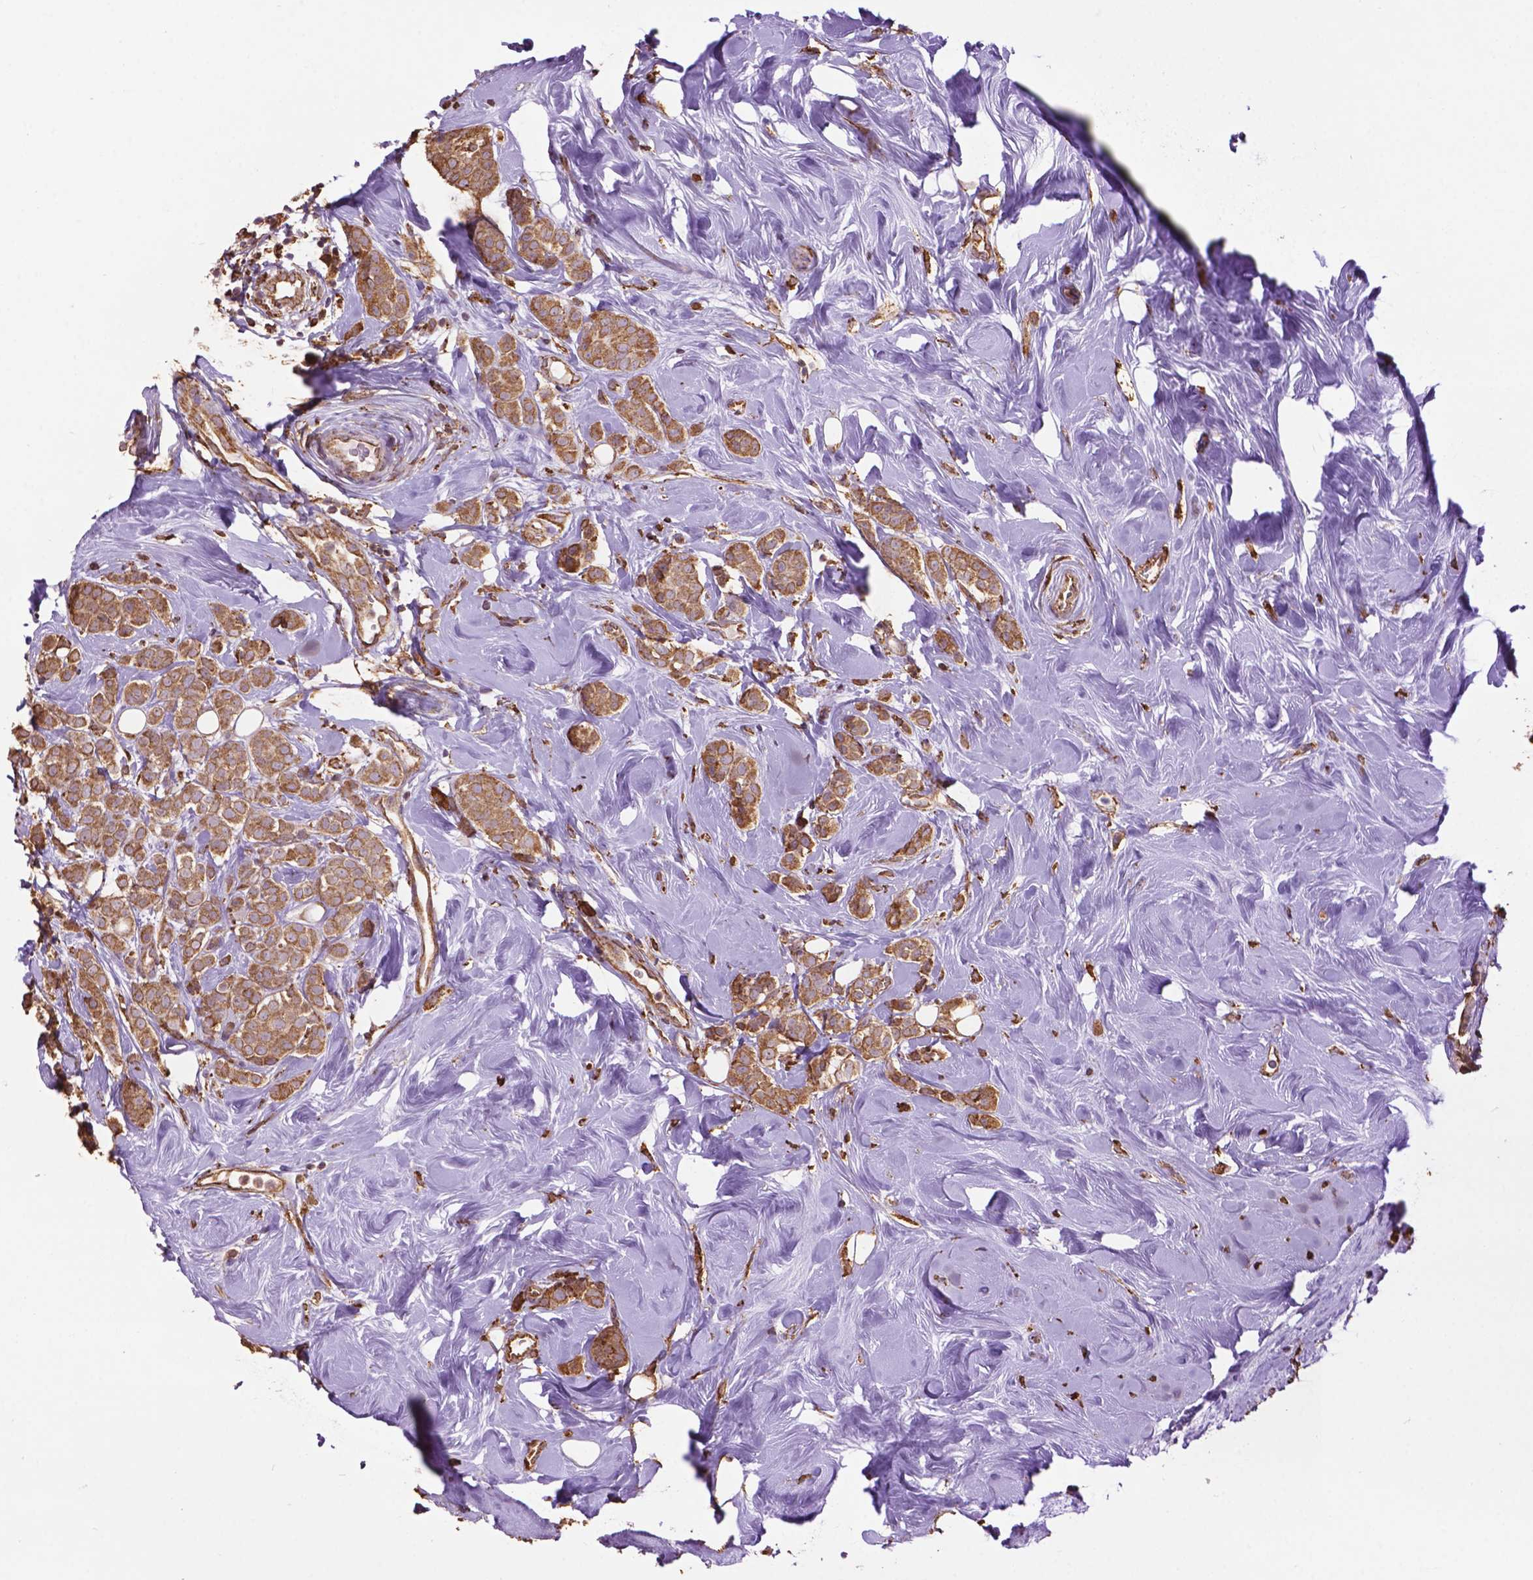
{"staining": {"intensity": "moderate", "quantity": ">75%", "location": "cytoplasmic/membranous"}, "tissue": "breast cancer", "cell_type": "Tumor cells", "image_type": "cancer", "snomed": [{"axis": "morphology", "description": "Lobular carcinoma"}, {"axis": "topography", "description": "Breast"}], "caption": "There is medium levels of moderate cytoplasmic/membranous expression in tumor cells of breast lobular carcinoma, as demonstrated by immunohistochemical staining (brown color).", "gene": "PPP2R5E", "patient": {"sex": "female", "age": 49}}